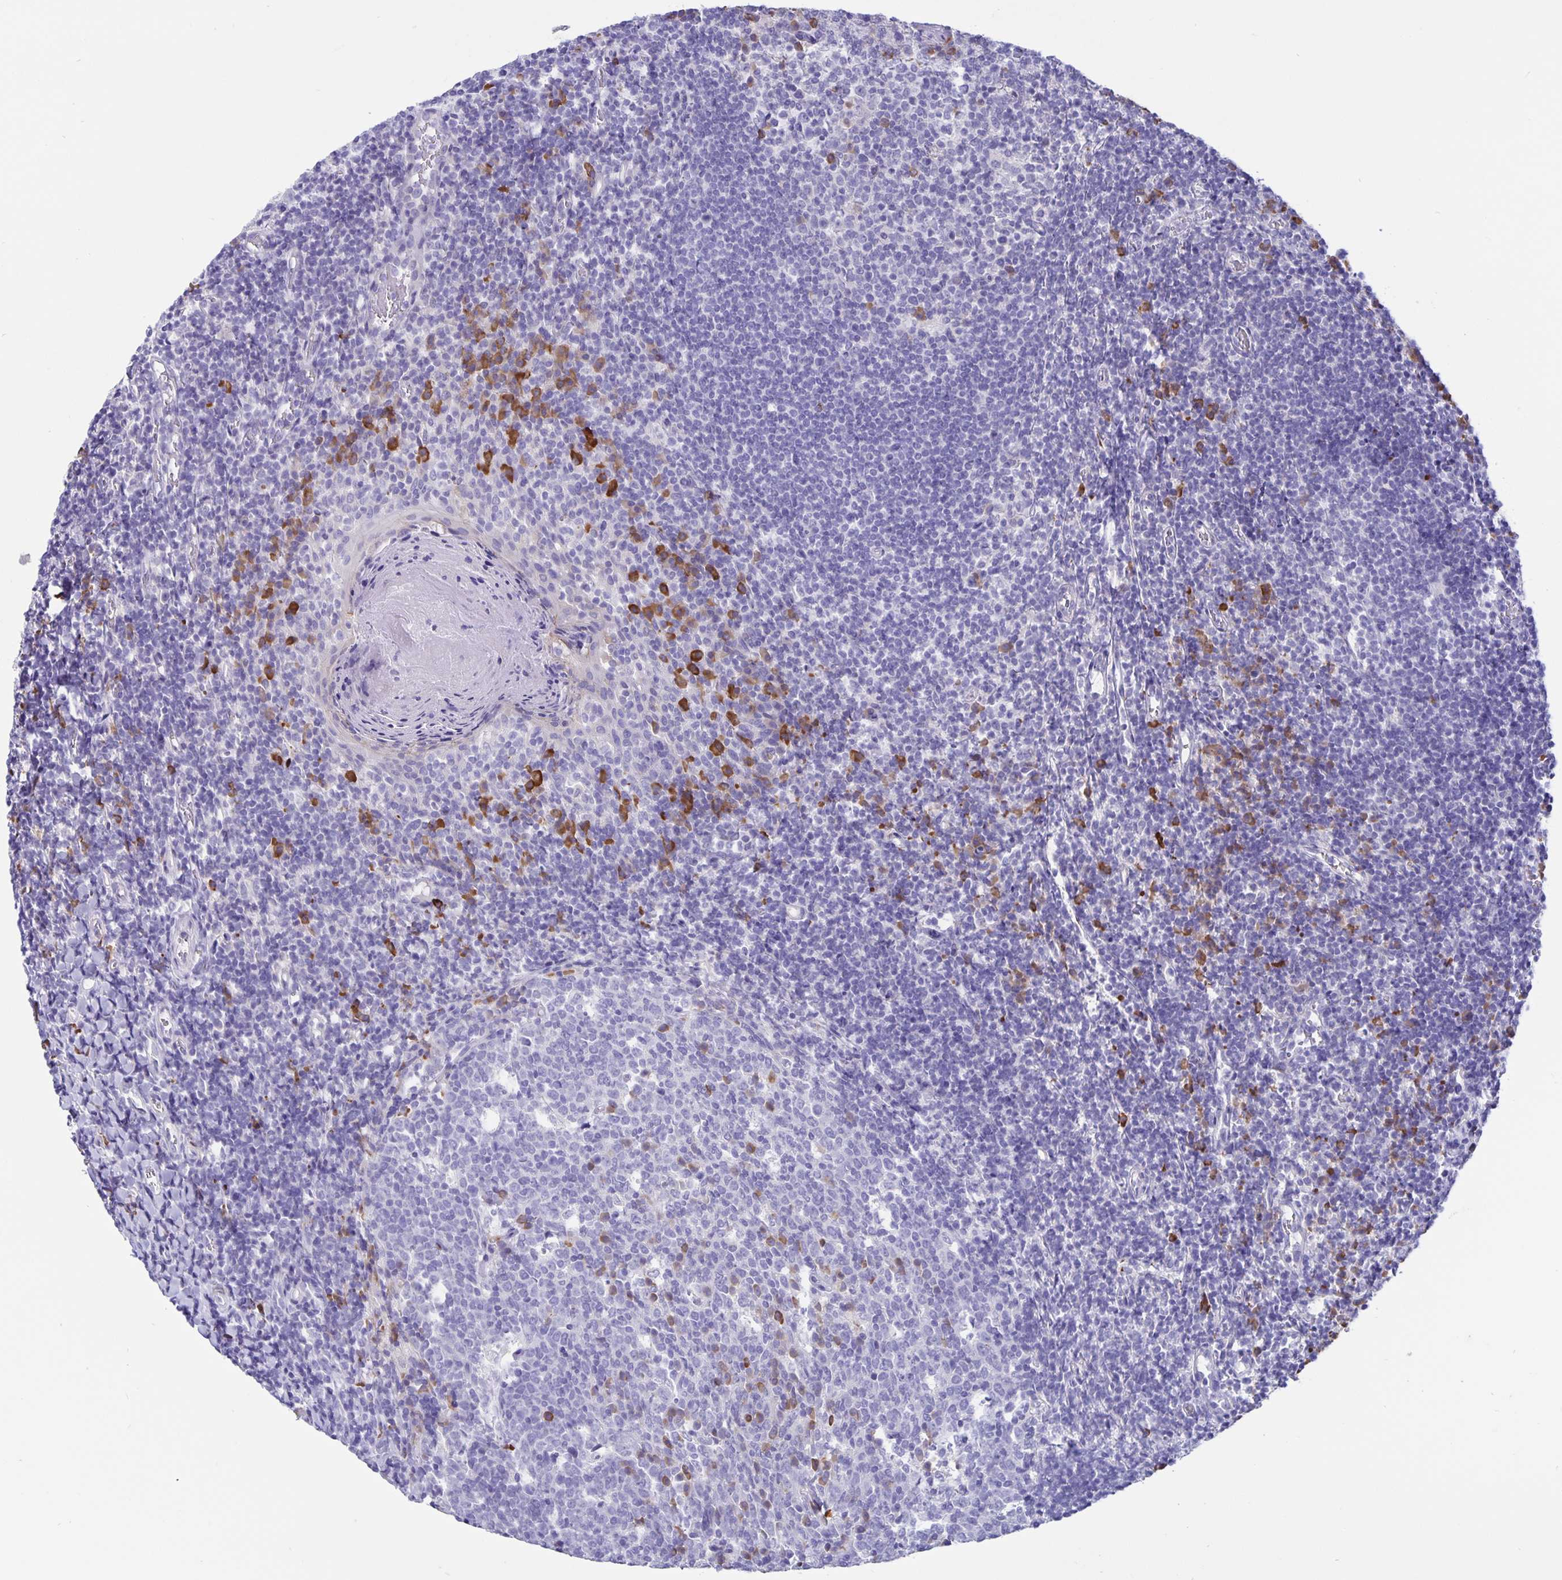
{"staining": {"intensity": "moderate", "quantity": "<25%", "location": "cytoplasmic/membranous"}, "tissue": "tonsil", "cell_type": "Germinal center cells", "image_type": "normal", "snomed": [{"axis": "morphology", "description": "Normal tissue, NOS"}, {"axis": "topography", "description": "Tonsil"}], "caption": "Moderate cytoplasmic/membranous protein positivity is seen in about <25% of germinal center cells in tonsil.", "gene": "ERMN", "patient": {"sex": "female", "age": 10}}